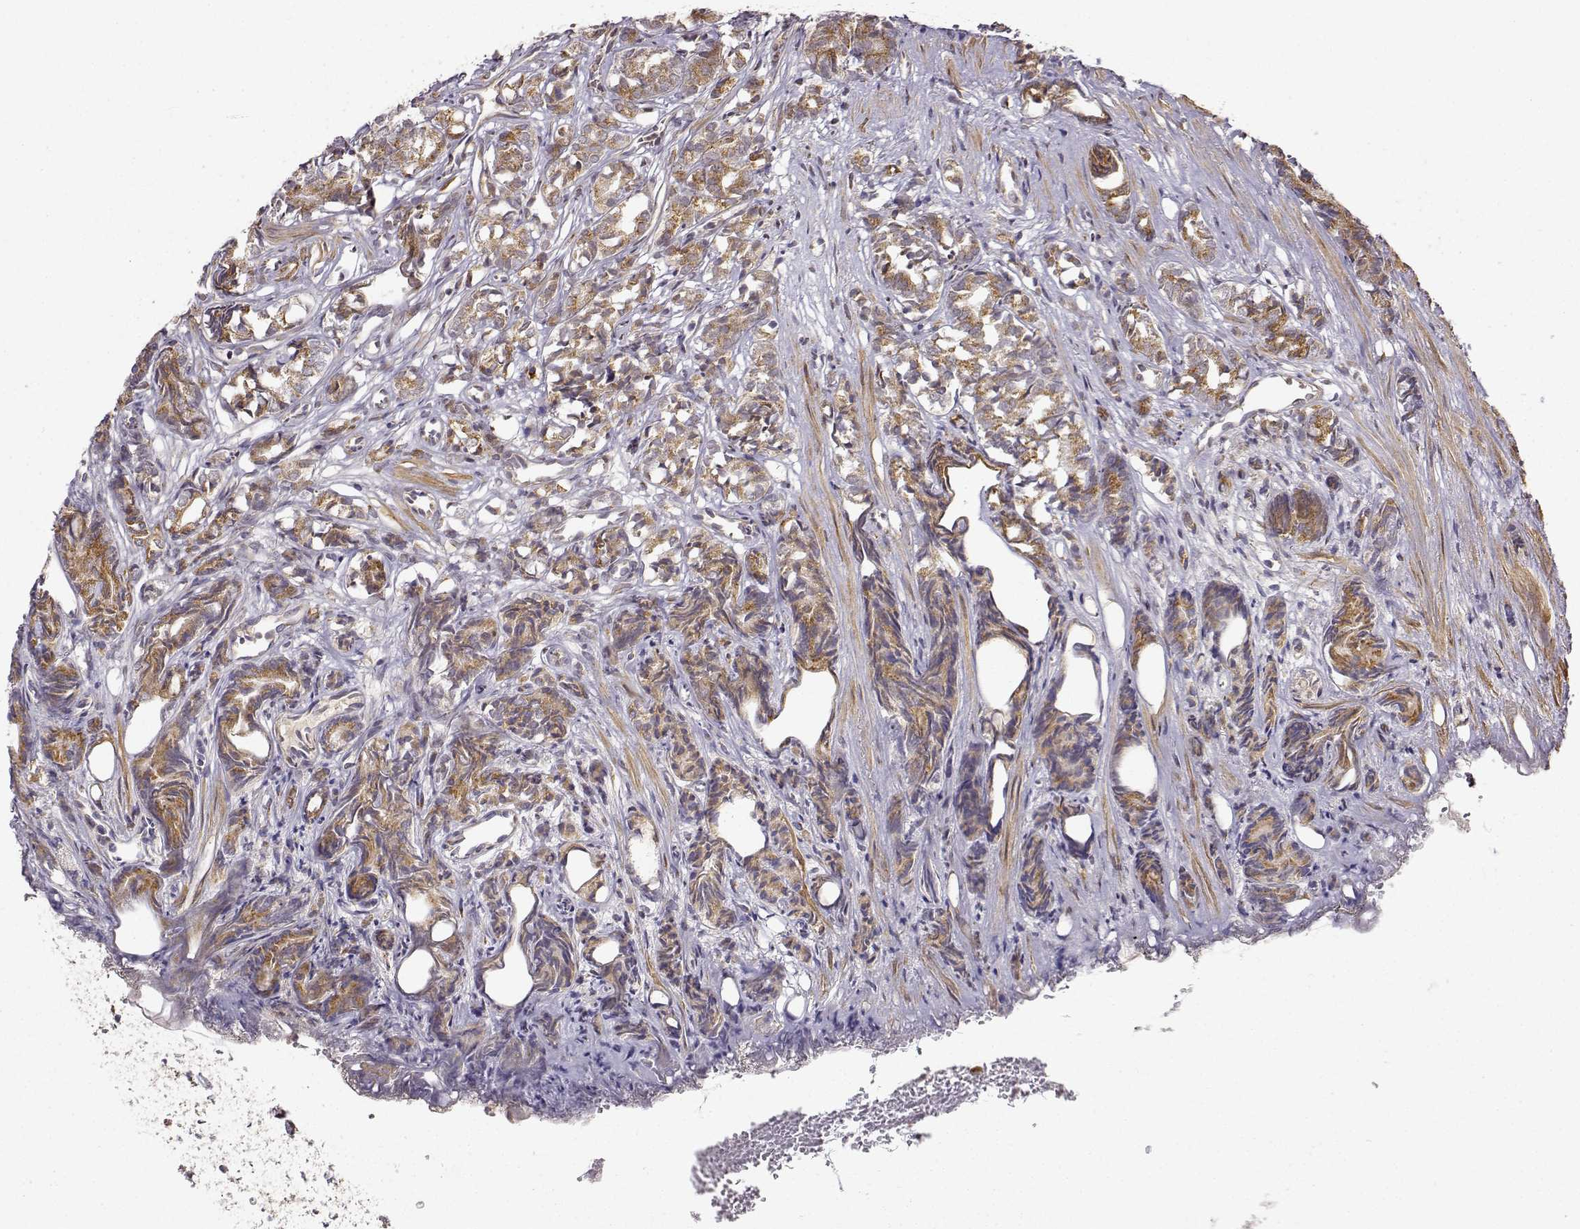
{"staining": {"intensity": "moderate", "quantity": ">75%", "location": "cytoplasmic/membranous"}, "tissue": "prostate cancer", "cell_type": "Tumor cells", "image_type": "cancer", "snomed": [{"axis": "morphology", "description": "Adenocarcinoma, High grade"}, {"axis": "topography", "description": "Prostate"}], "caption": "Prostate high-grade adenocarcinoma was stained to show a protein in brown. There is medium levels of moderate cytoplasmic/membranous expression in about >75% of tumor cells. (DAB IHC, brown staining for protein, blue staining for nuclei).", "gene": "ERGIC2", "patient": {"sex": "male", "age": 84}}